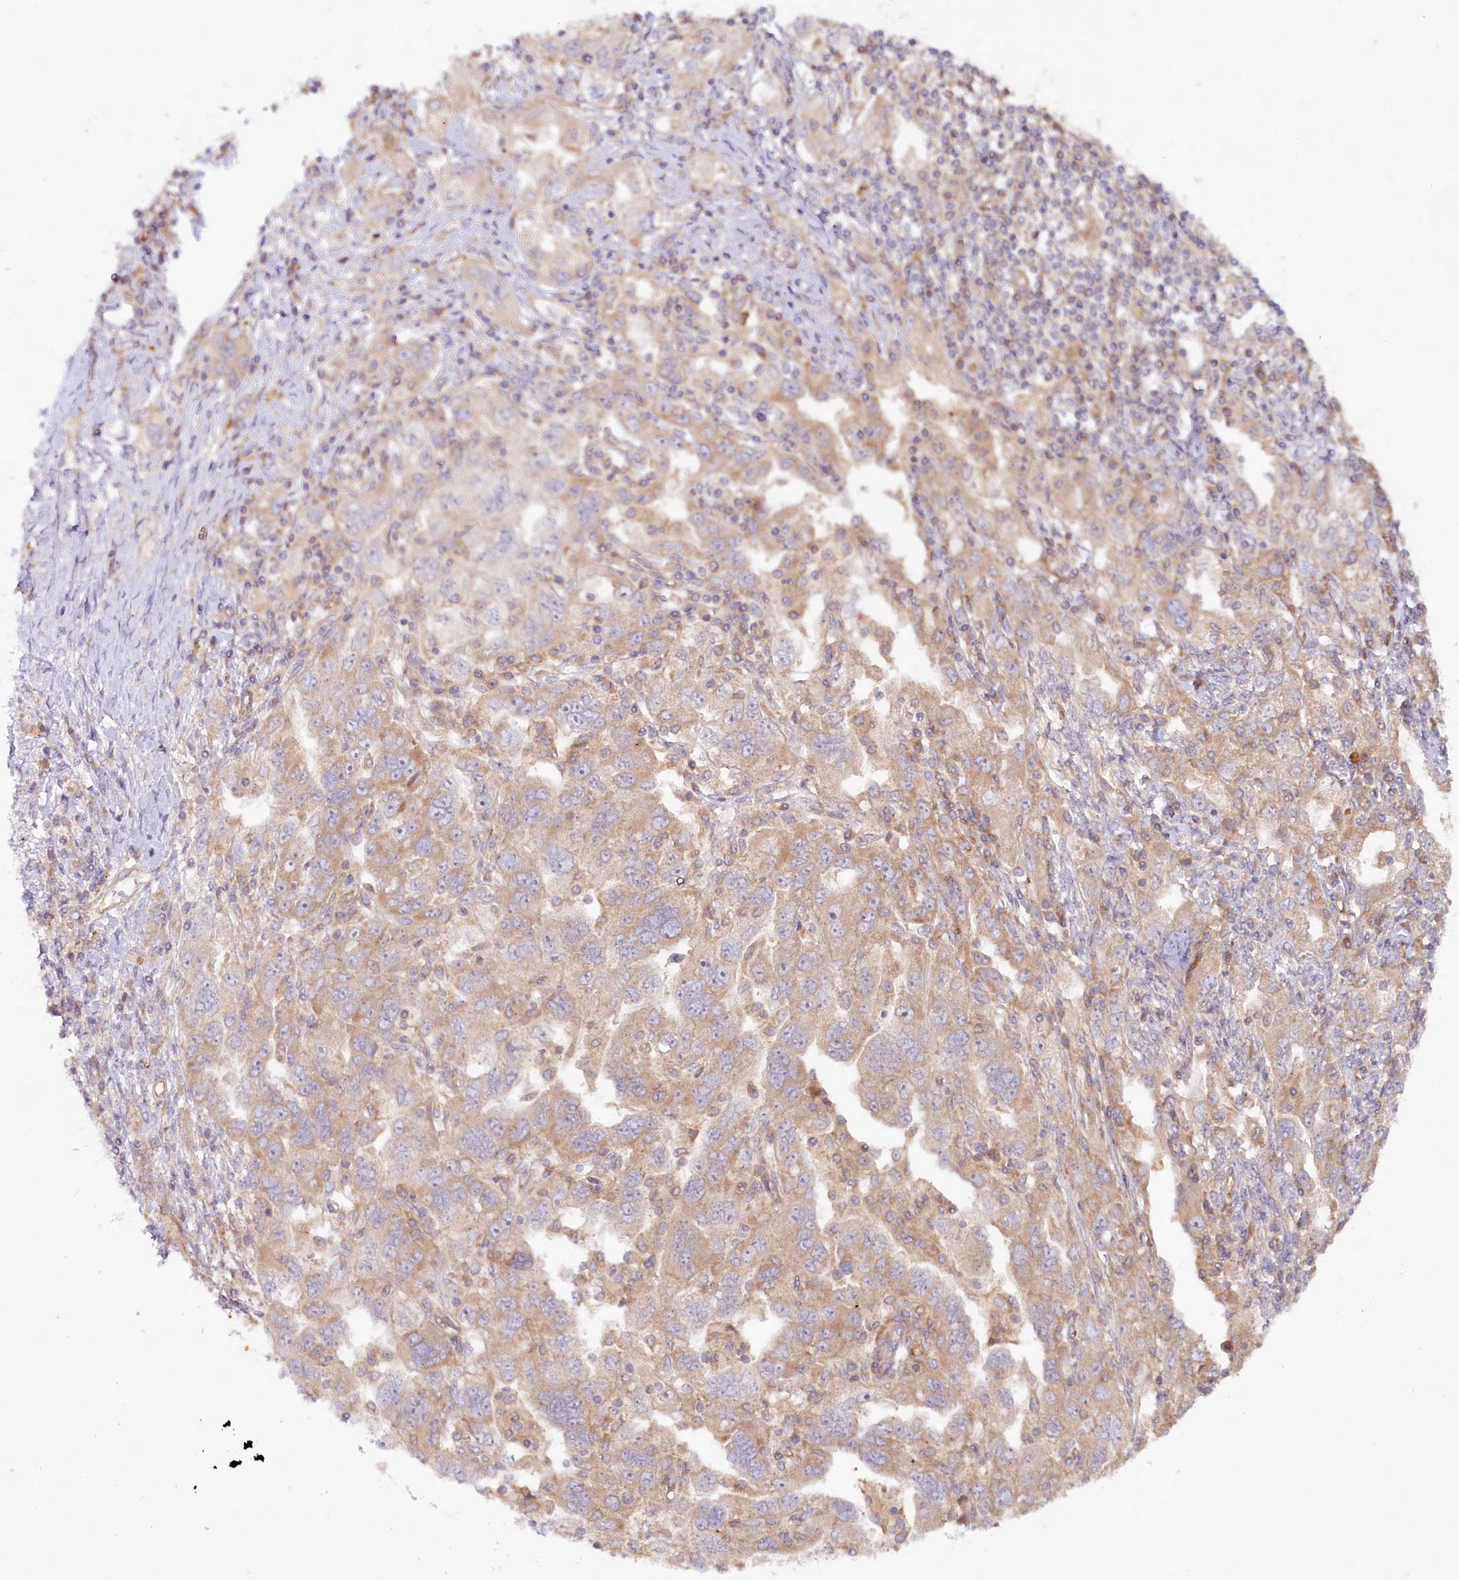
{"staining": {"intensity": "weak", "quantity": ">75%", "location": "cytoplasmic/membranous"}, "tissue": "ovarian cancer", "cell_type": "Tumor cells", "image_type": "cancer", "snomed": [{"axis": "morphology", "description": "Carcinoma, NOS"}, {"axis": "morphology", "description": "Cystadenocarcinoma, serous, NOS"}, {"axis": "topography", "description": "Ovary"}], "caption": "The immunohistochemical stain labels weak cytoplasmic/membranous staining in tumor cells of ovarian carcinoma tissue.", "gene": "TNIP1", "patient": {"sex": "female", "age": 69}}